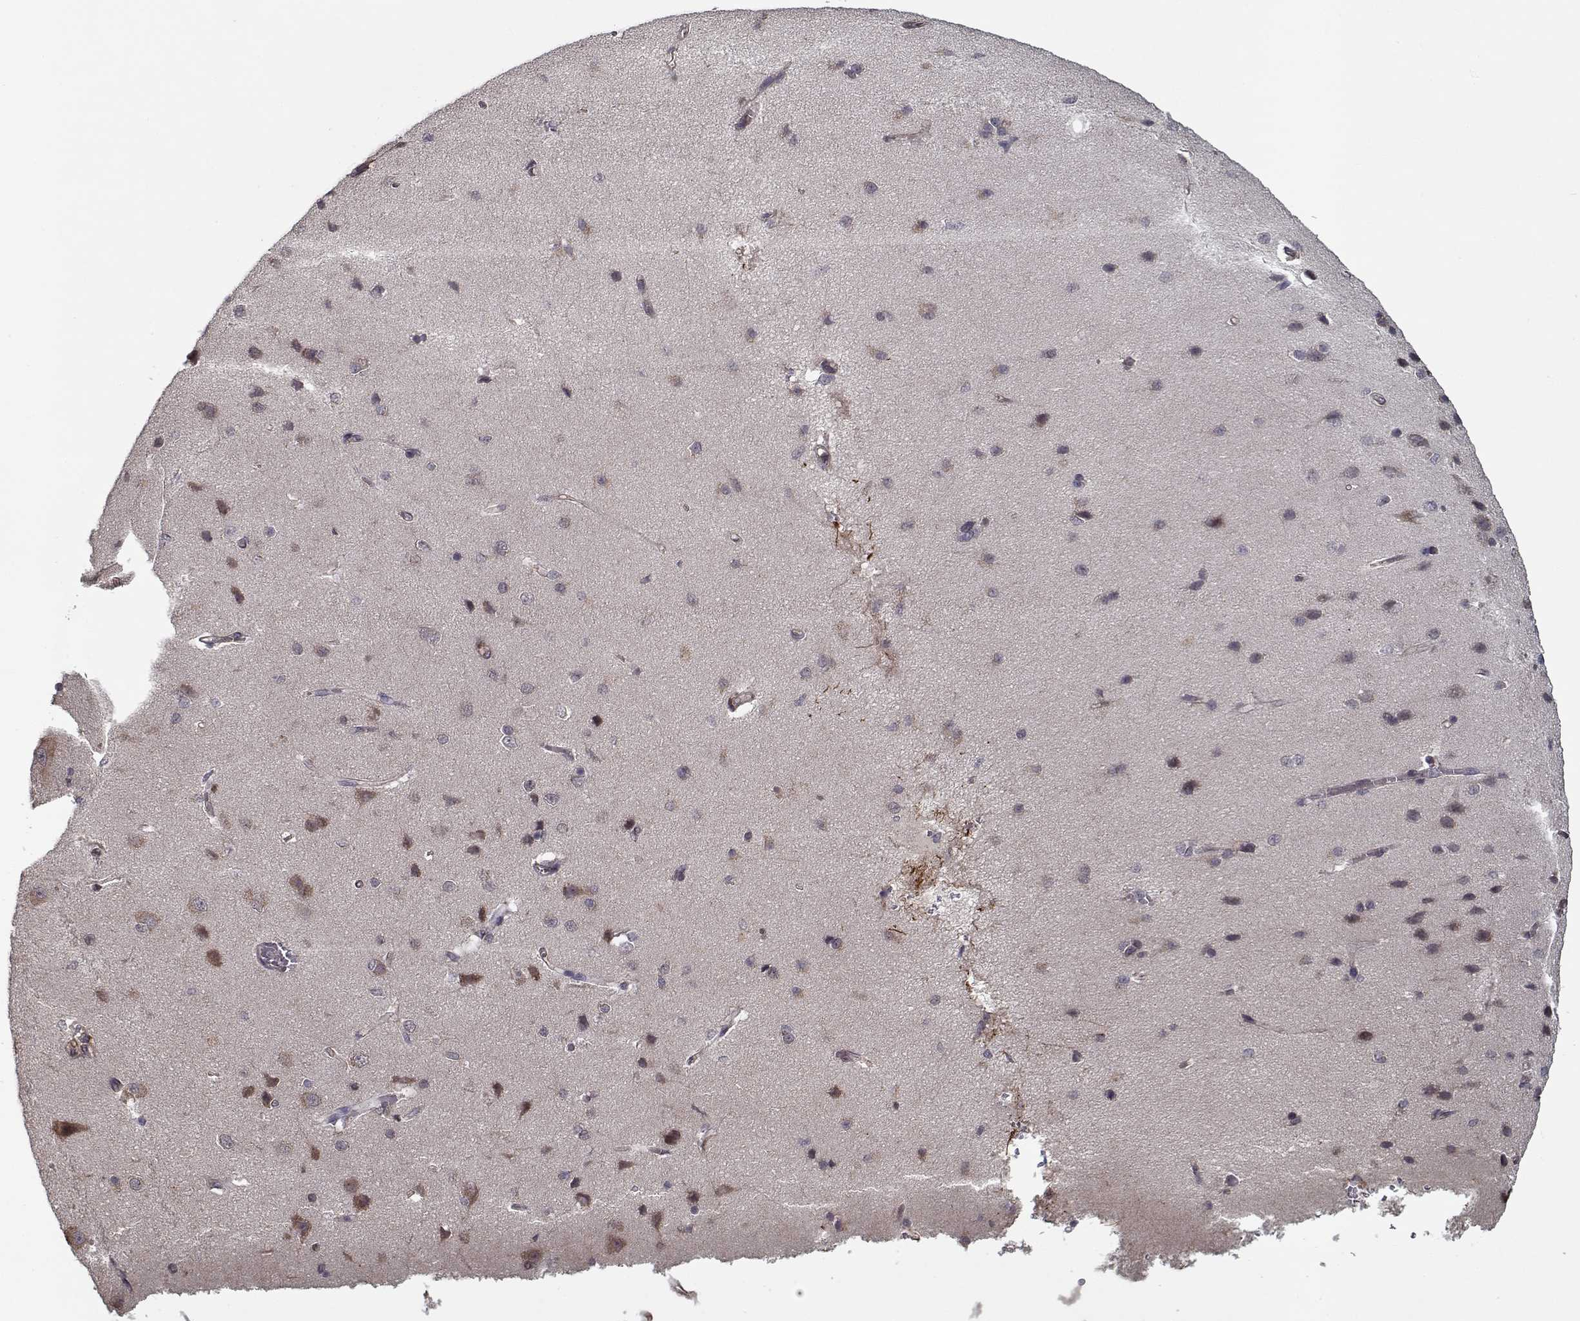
{"staining": {"intensity": "negative", "quantity": "none", "location": "none"}, "tissue": "cerebral cortex", "cell_type": "Endothelial cells", "image_type": "normal", "snomed": [{"axis": "morphology", "description": "Normal tissue, NOS"}, {"axis": "topography", "description": "Cerebral cortex"}], "caption": "Normal cerebral cortex was stained to show a protein in brown. There is no significant positivity in endothelial cells. (Brightfield microscopy of DAB (3,3'-diaminobenzidine) IHC at high magnification).", "gene": "NLK", "patient": {"sex": "male", "age": 37}}